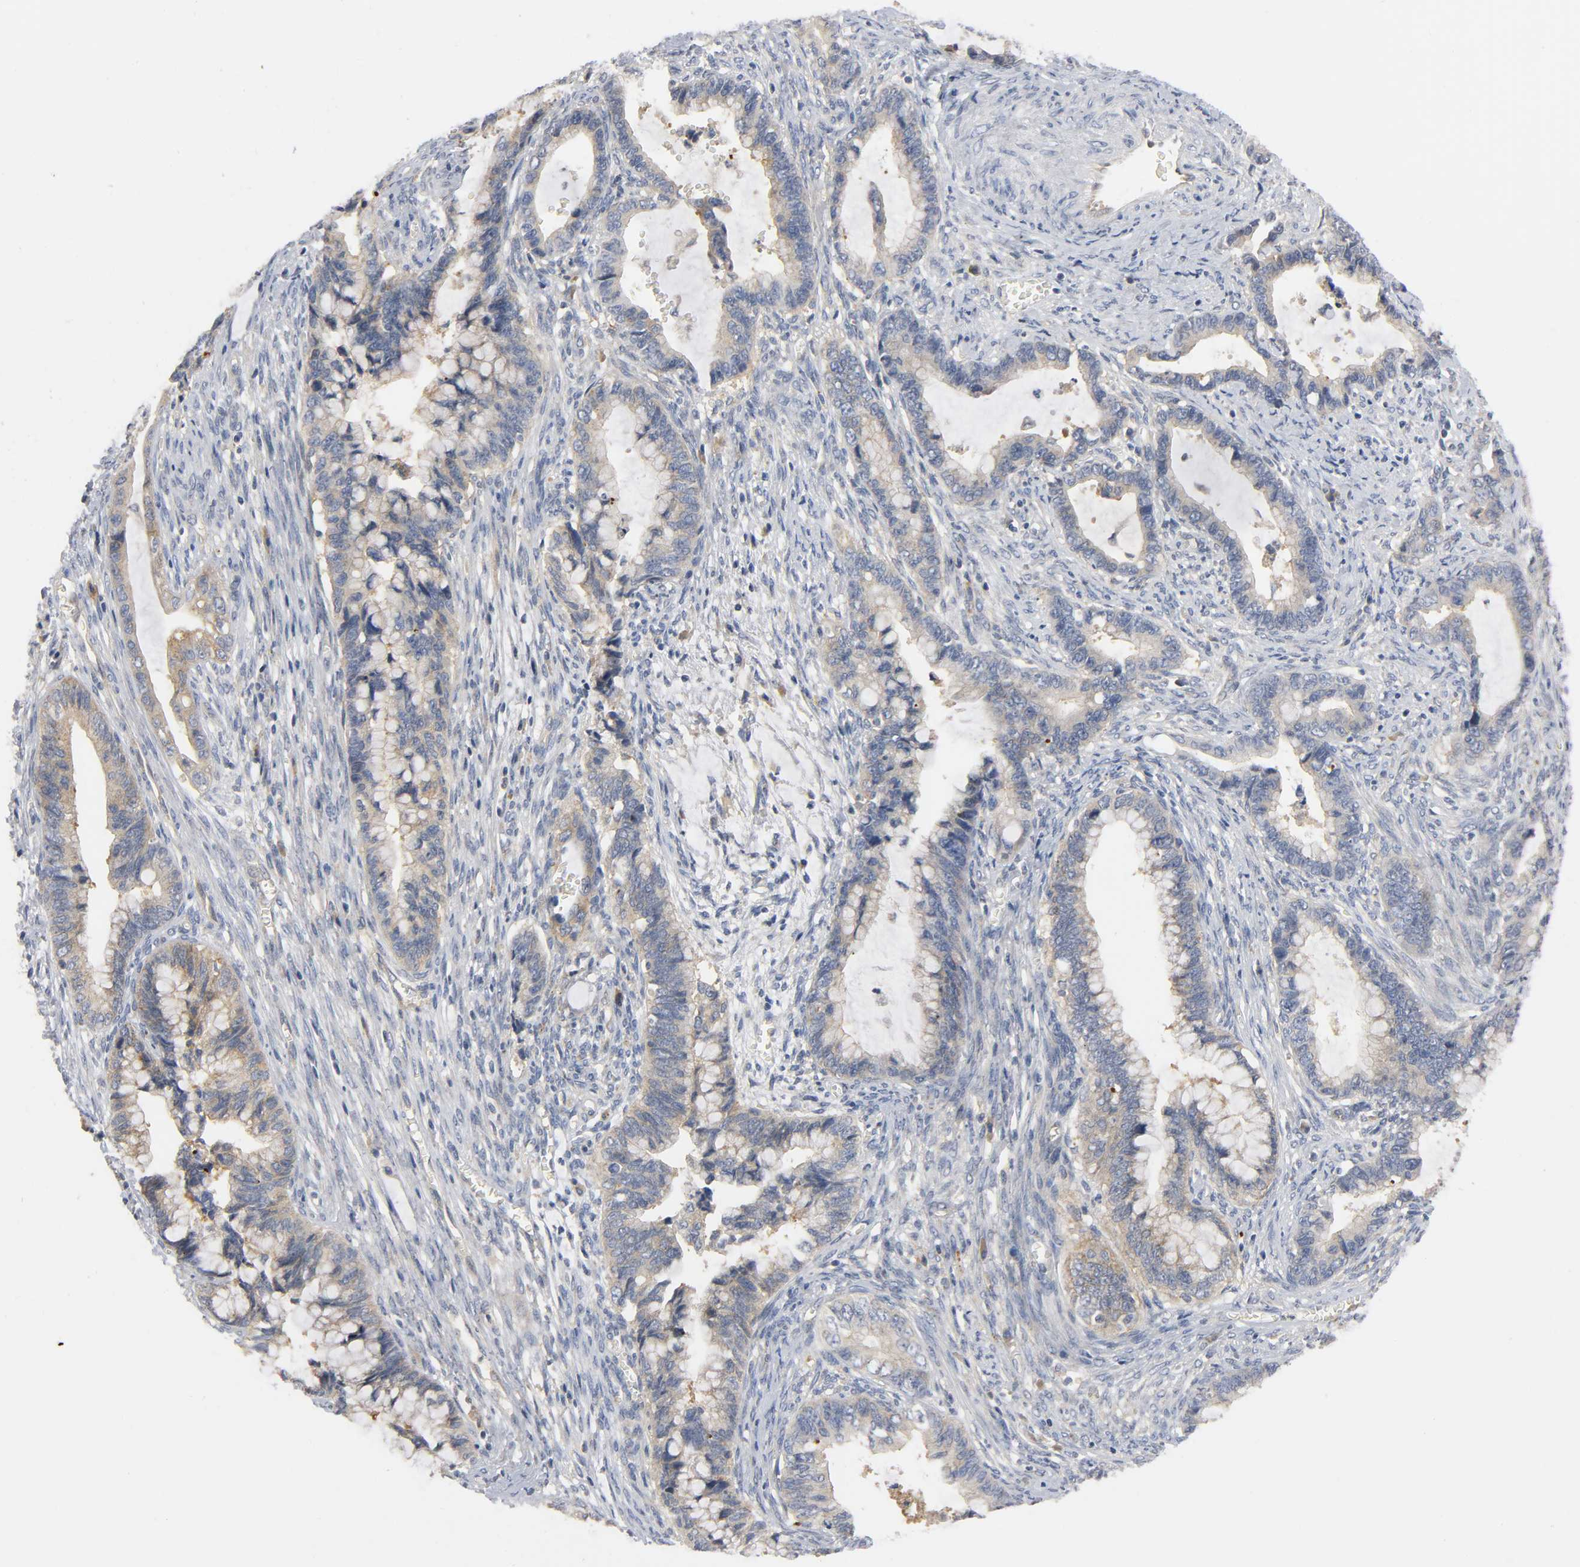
{"staining": {"intensity": "weak", "quantity": ">75%", "location": "cytoplasmic/membranous"}, "tissue": "cervical cancer", "cell_type": "Tumor cells", "image_type": "cancer", "snomed": [{"axis": "morphology", "description": "Adenocarcinoma, NOS"}, {"axis": "topography", "description": "Cervix"}], "caption": "Tumor cells show weak cytoplasmic/membranous expression in approximately >75% of cells in cervical cancer (adenocarcinoma). (Brightfield microscopy of DAB IHC at high magnification).", "gene": "HDAC6", "patient": {"sex": "female", "age": 44}}